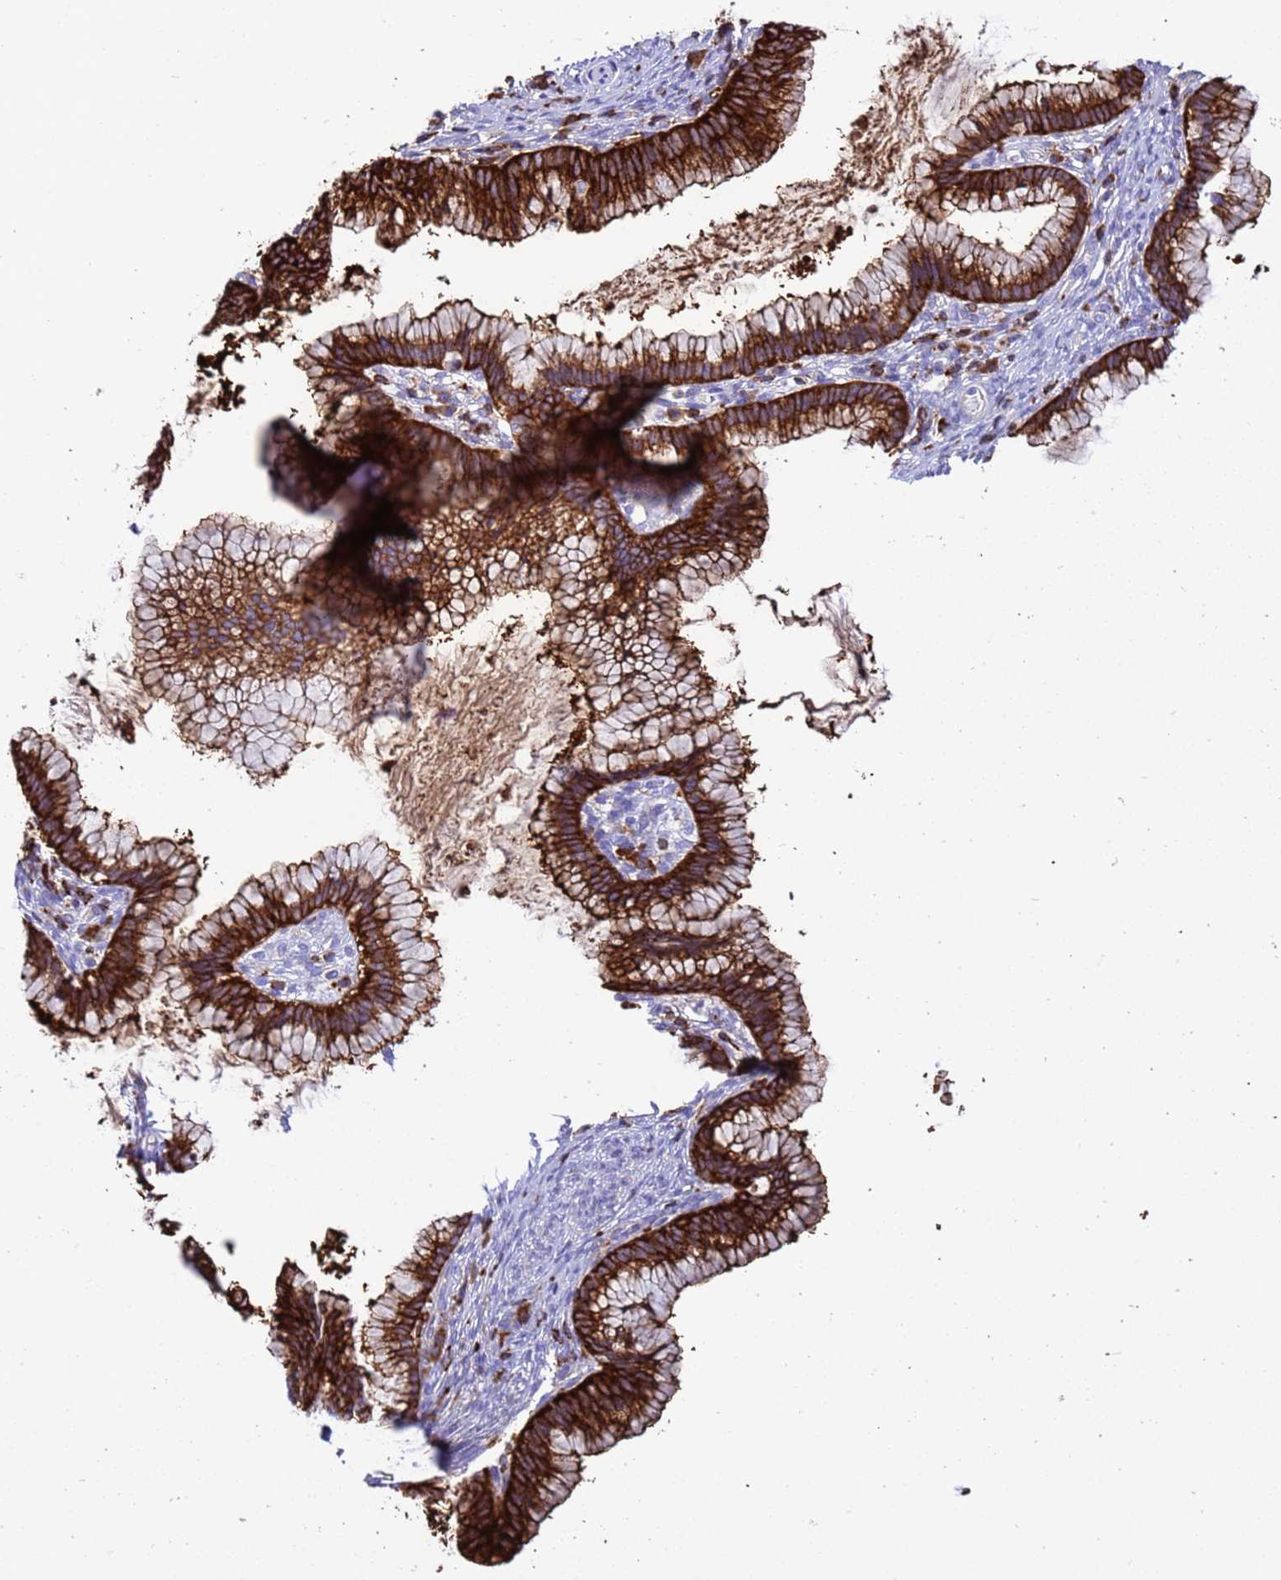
{"staining": {"intensity": "strong", "quantity": ">75%", "location": "cytoplasmic/membranous"}, "tissue": "cervical cancer", "cell_type": "Tumor cells", "image_type": "cancer", "snomed": [{"axis": "morphology", "description": "Adenocarcinoma, NOS"}, {"axis": "topography", "description": "Cervix"}], "caption": "The micrograph shows staining of cervical cancer, revealing strong cytoplasmic/membranous protein staining (brown color) within tumor cells.", "gene": "EZR", "patient": {"sex": "female", "age": 36}}